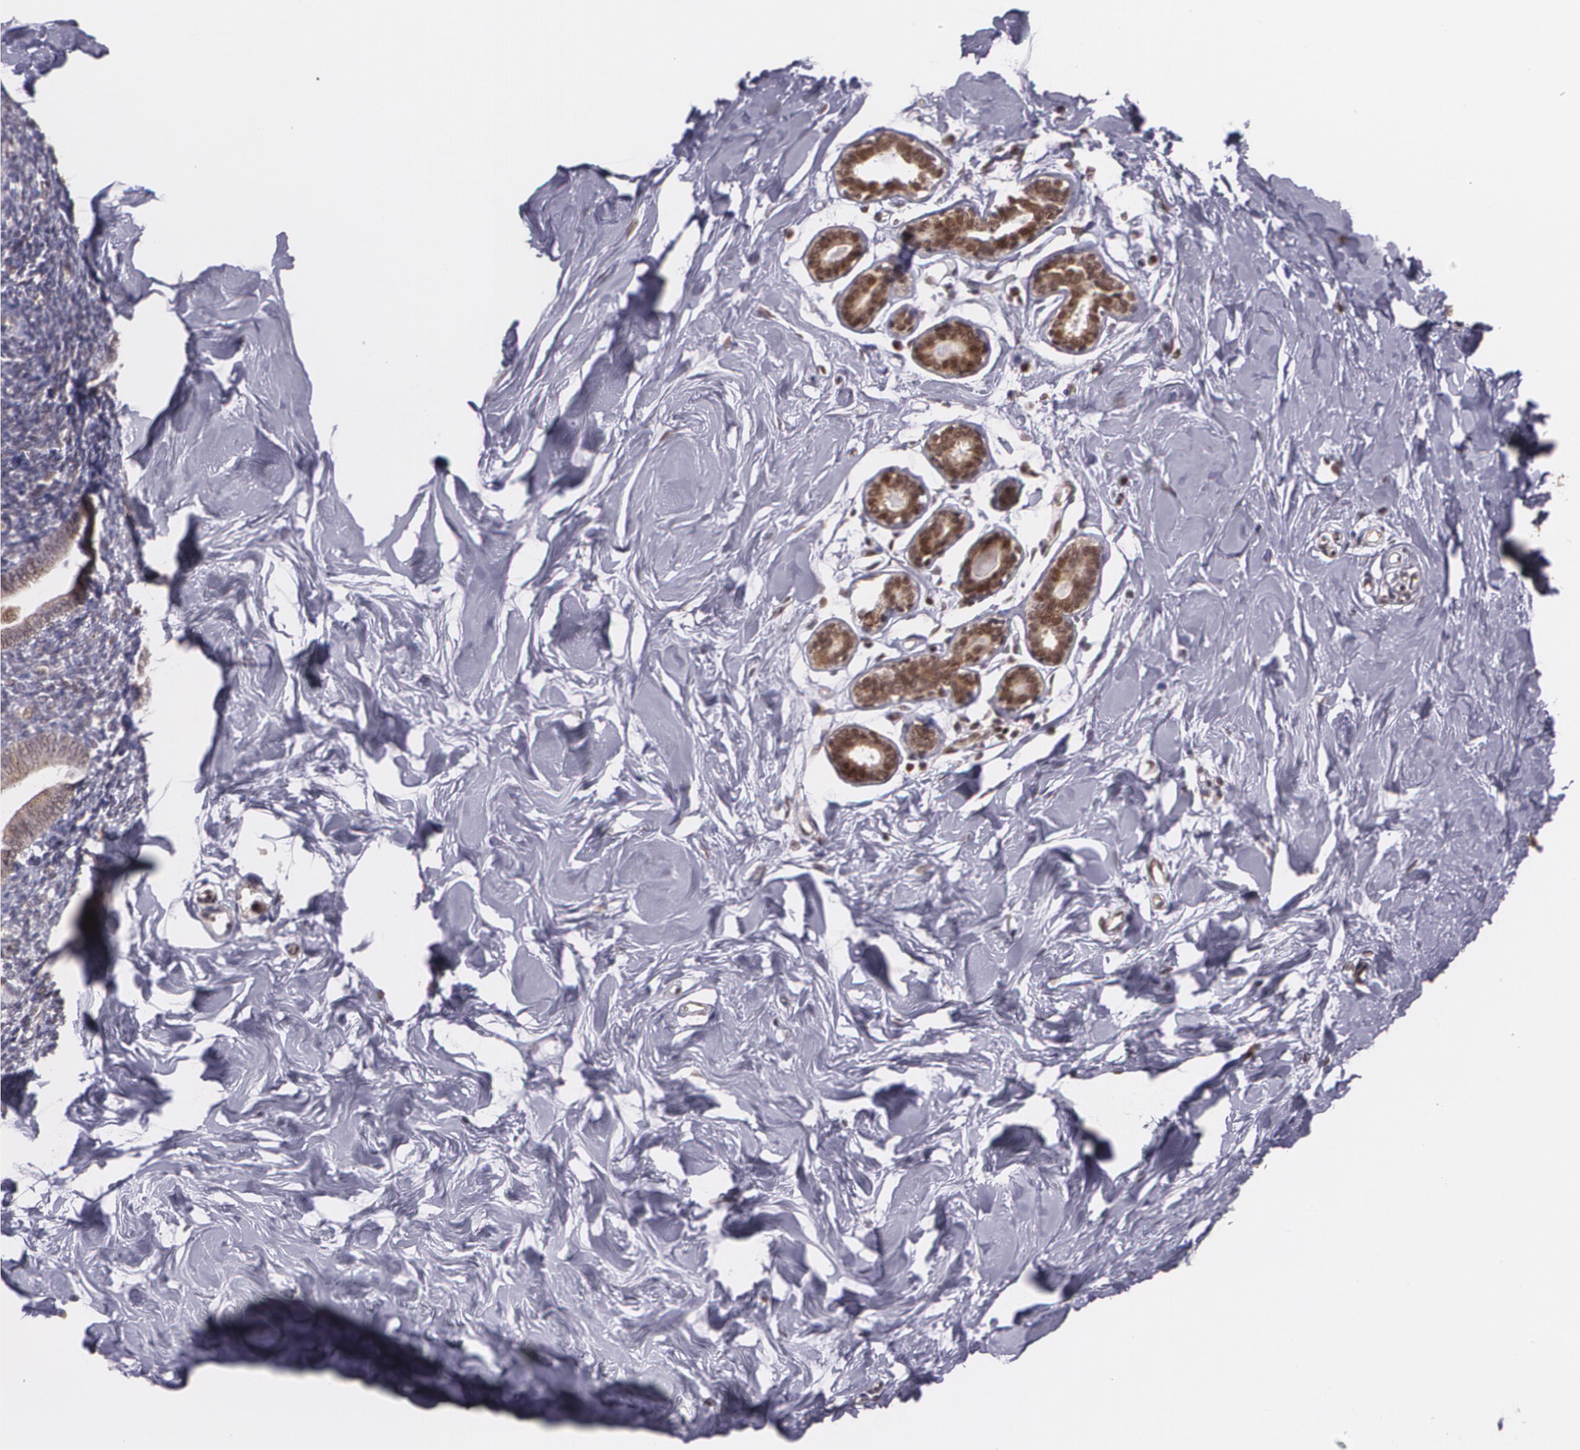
{"staining": {"intensity": "weak", "quantity": ">75%", "location": "nuclear"}, "tissue": "breast", "cell_type": "Adipocytes", "image_type": "normal", "snomed": [{"axis": "morphology", "description": "Normal tissue, NOS"}, {"axis": "topography", "description": "Breast"}], "caption": "Unremarkable breast demonstrates weak nuclear expression in approximately >75% of adipocytes.", "gene": "CUL2", "patient": {"sex": "female", "age": 23}}